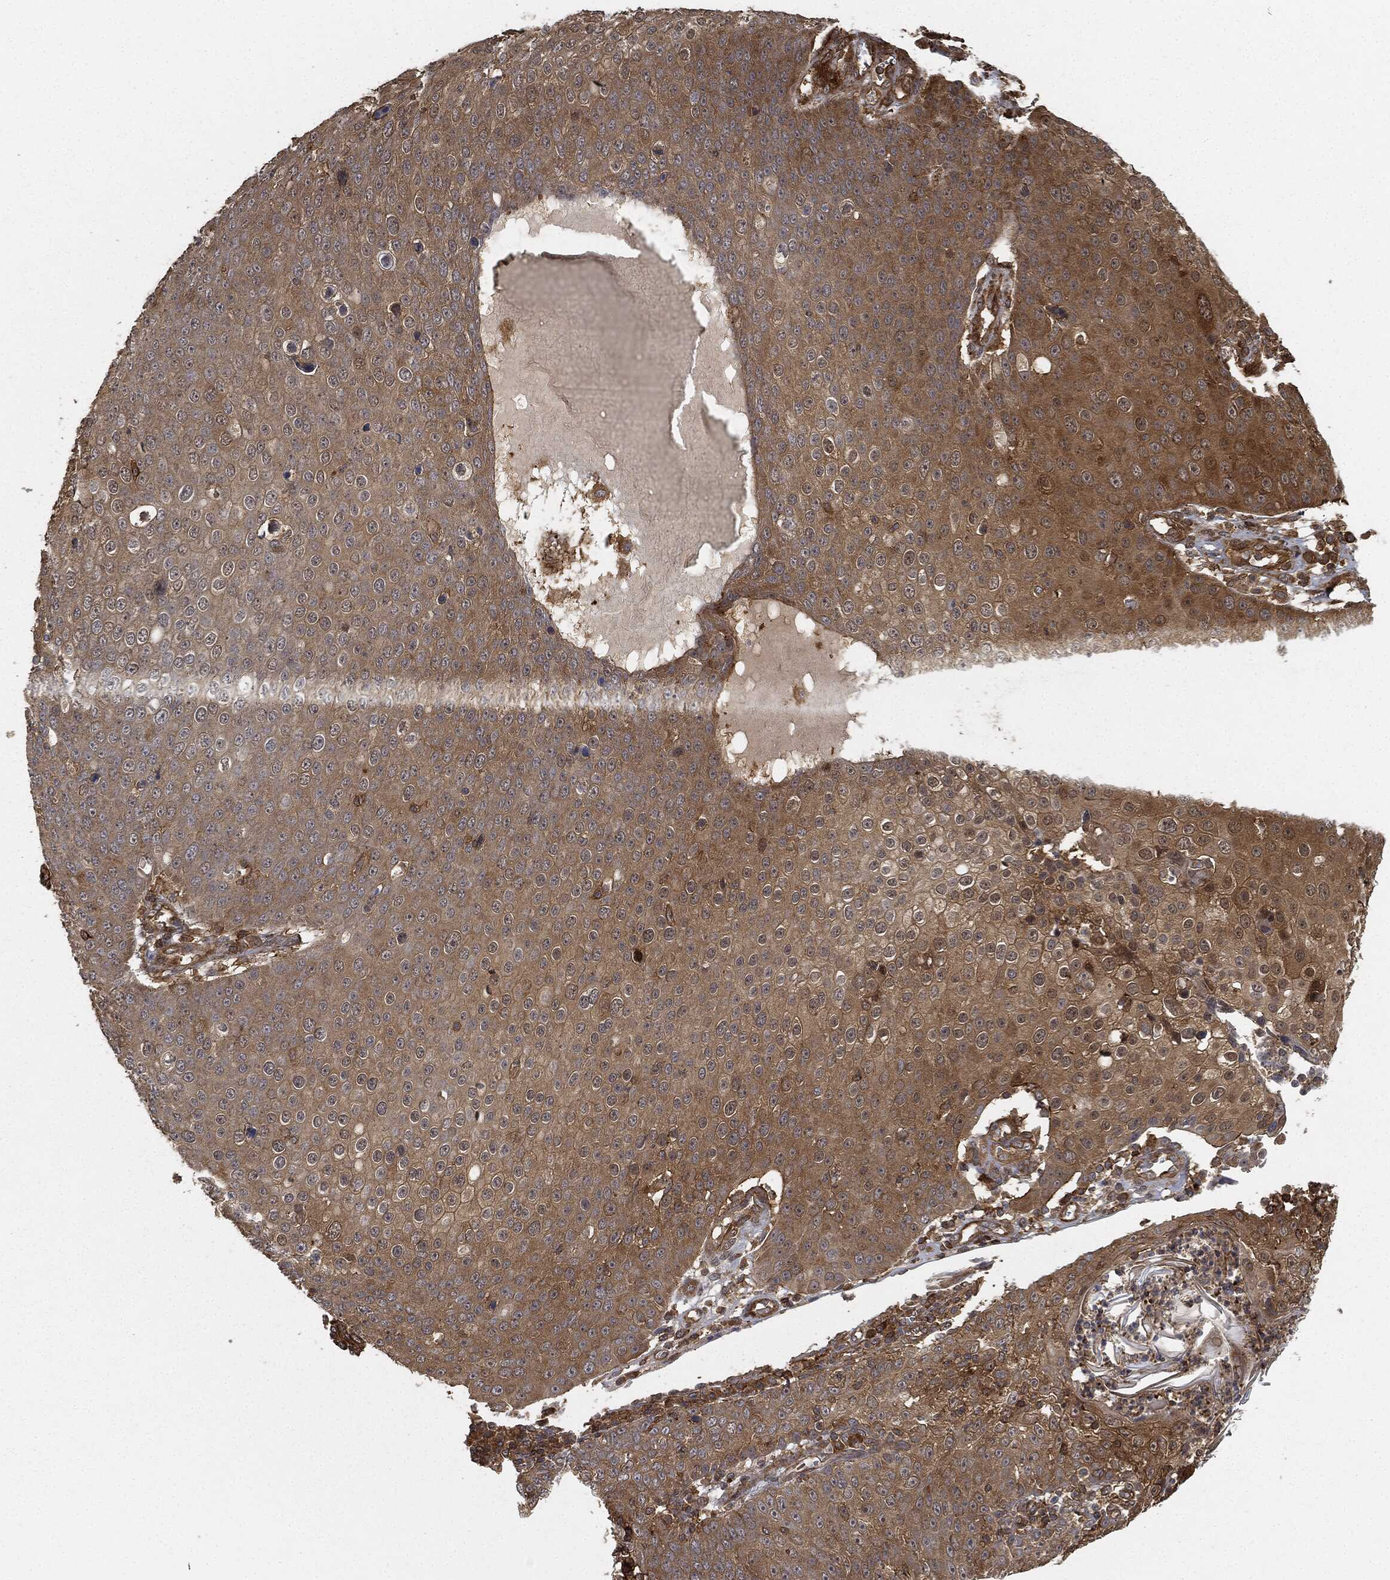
{"staining": {"intensity": "moderate", "quantity": "25%-75%", "location": "cytoplasmic/membranous"}, "tissue": "skin cancer", "cell_type": "Tumor cells", "image_type": "cancer", "snomed": [{"axis": "morphology", "description": "Squamous cell carcinoma, NOS"}, {"axis": "topography", "description": "Skin"}], "caption": "Skin squamous cell carcinoma stained with a brown dye exhibits moderate cytoplasmic/membranous positive positivity in approximately 25%-75% of tumor cells.", "gene": "TPT1", "patient": {"sex": "male", "age": 71}}